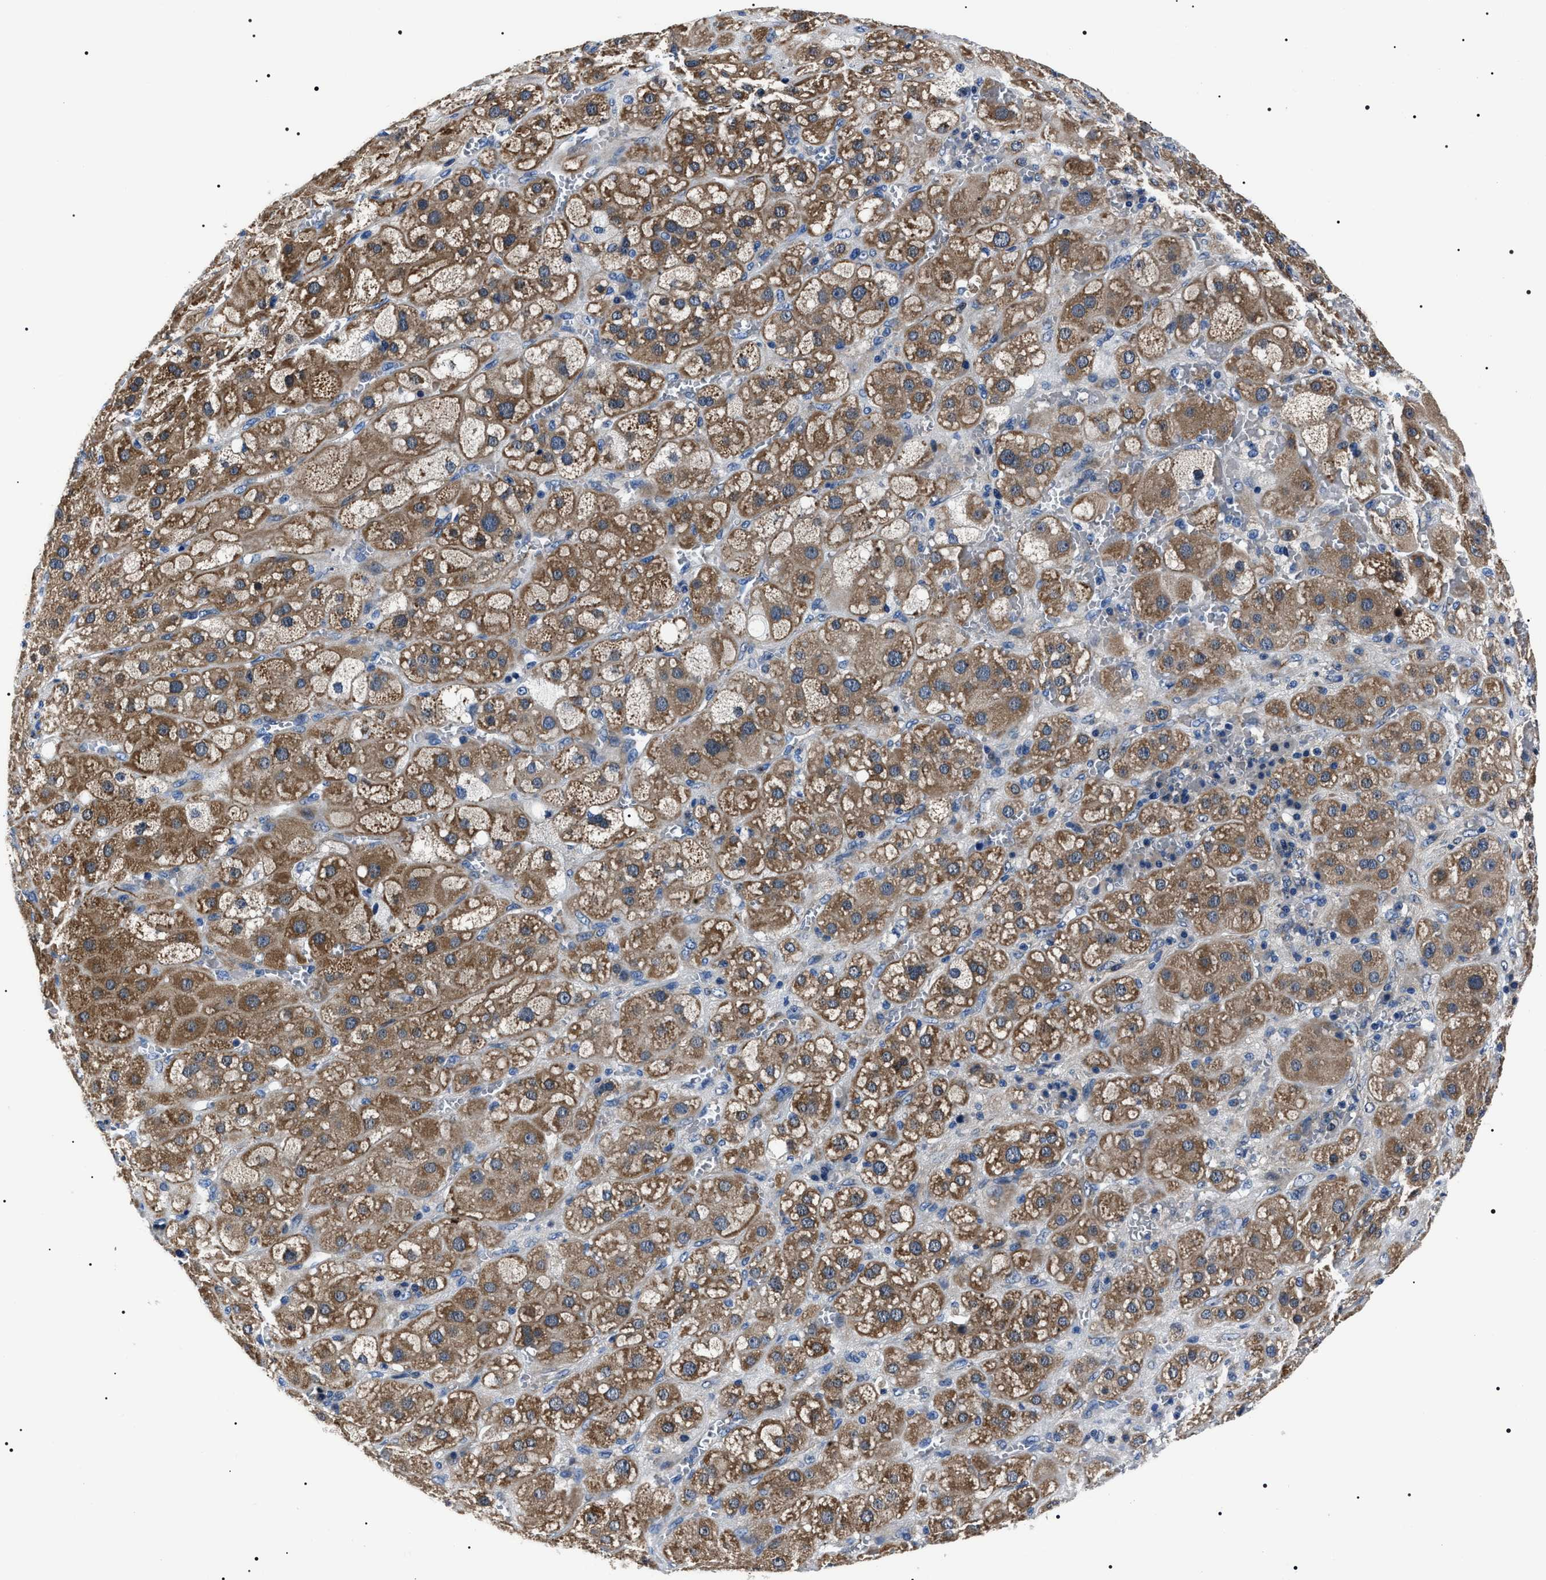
{"staining": {"intensity": "moderate", "quantity": ">75%", "location": "cytoplasmic/membranous"}, "tissue": "adrenal gland", "cell_type": "Glandular cells", "image_type": "normal", "snomed": [{"axis": "morphology", "description": "Normal tissue, NOS"}, {"axis": "topography", "description": "Adrenal gland"}], "caption": "This image demonstrates benign adrenal gland stained with IHC to label a protein in brown. The cytoplasmic/membranous of glandular cells show moderate positivity for the protein. Nuclei are counter-stained blue.", "gene": "BAG2", "patient": {"sex": "female", "age": 47}}